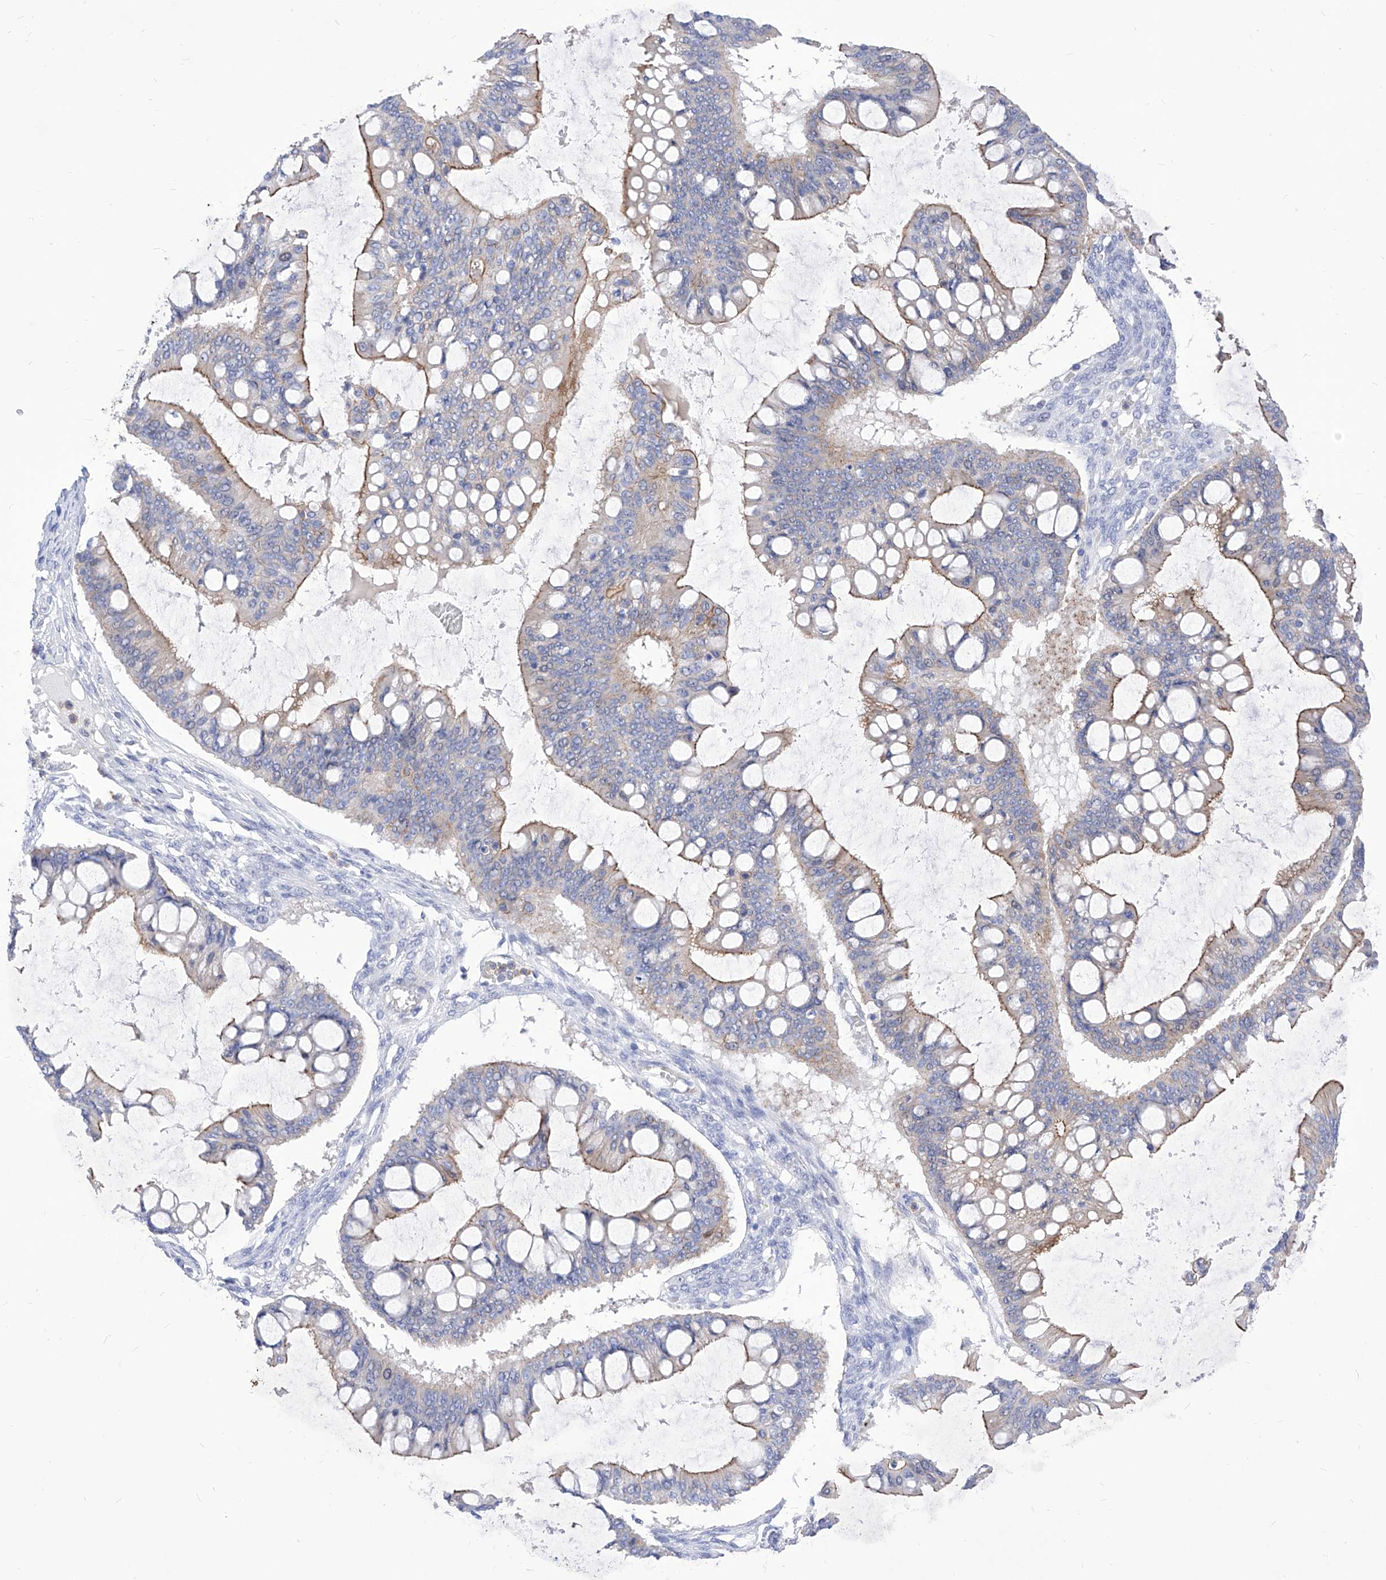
{"staining": {"intensity": "moderate", "quantity": "25%-75%", "location": "cytoplasmic/membranous"}, "tissue": "ovarian cancer", "cell_type": "Tumor cells", "image_type": "cancer", "snomed": [{"axis": "morphology", "description": "Cystadenocarcinoma, mucinous, NOS"}, {"axis": "topography", "description": "Ovary"}], "caption": "Ovarian cancer stained with DAB (3,3'-diaminobenzidine) immunohistochemistry (IHC) displays medium levels of moderate cytoplasmic/membranous staining in about 25%-75% of tumor cells. (DAB (3,3'-diaminobenzidine) IHC, brown staining for protein, blue staining for nuclei).", "gene": "VAX1", "patient": {"sex": "female", "age": 73}}